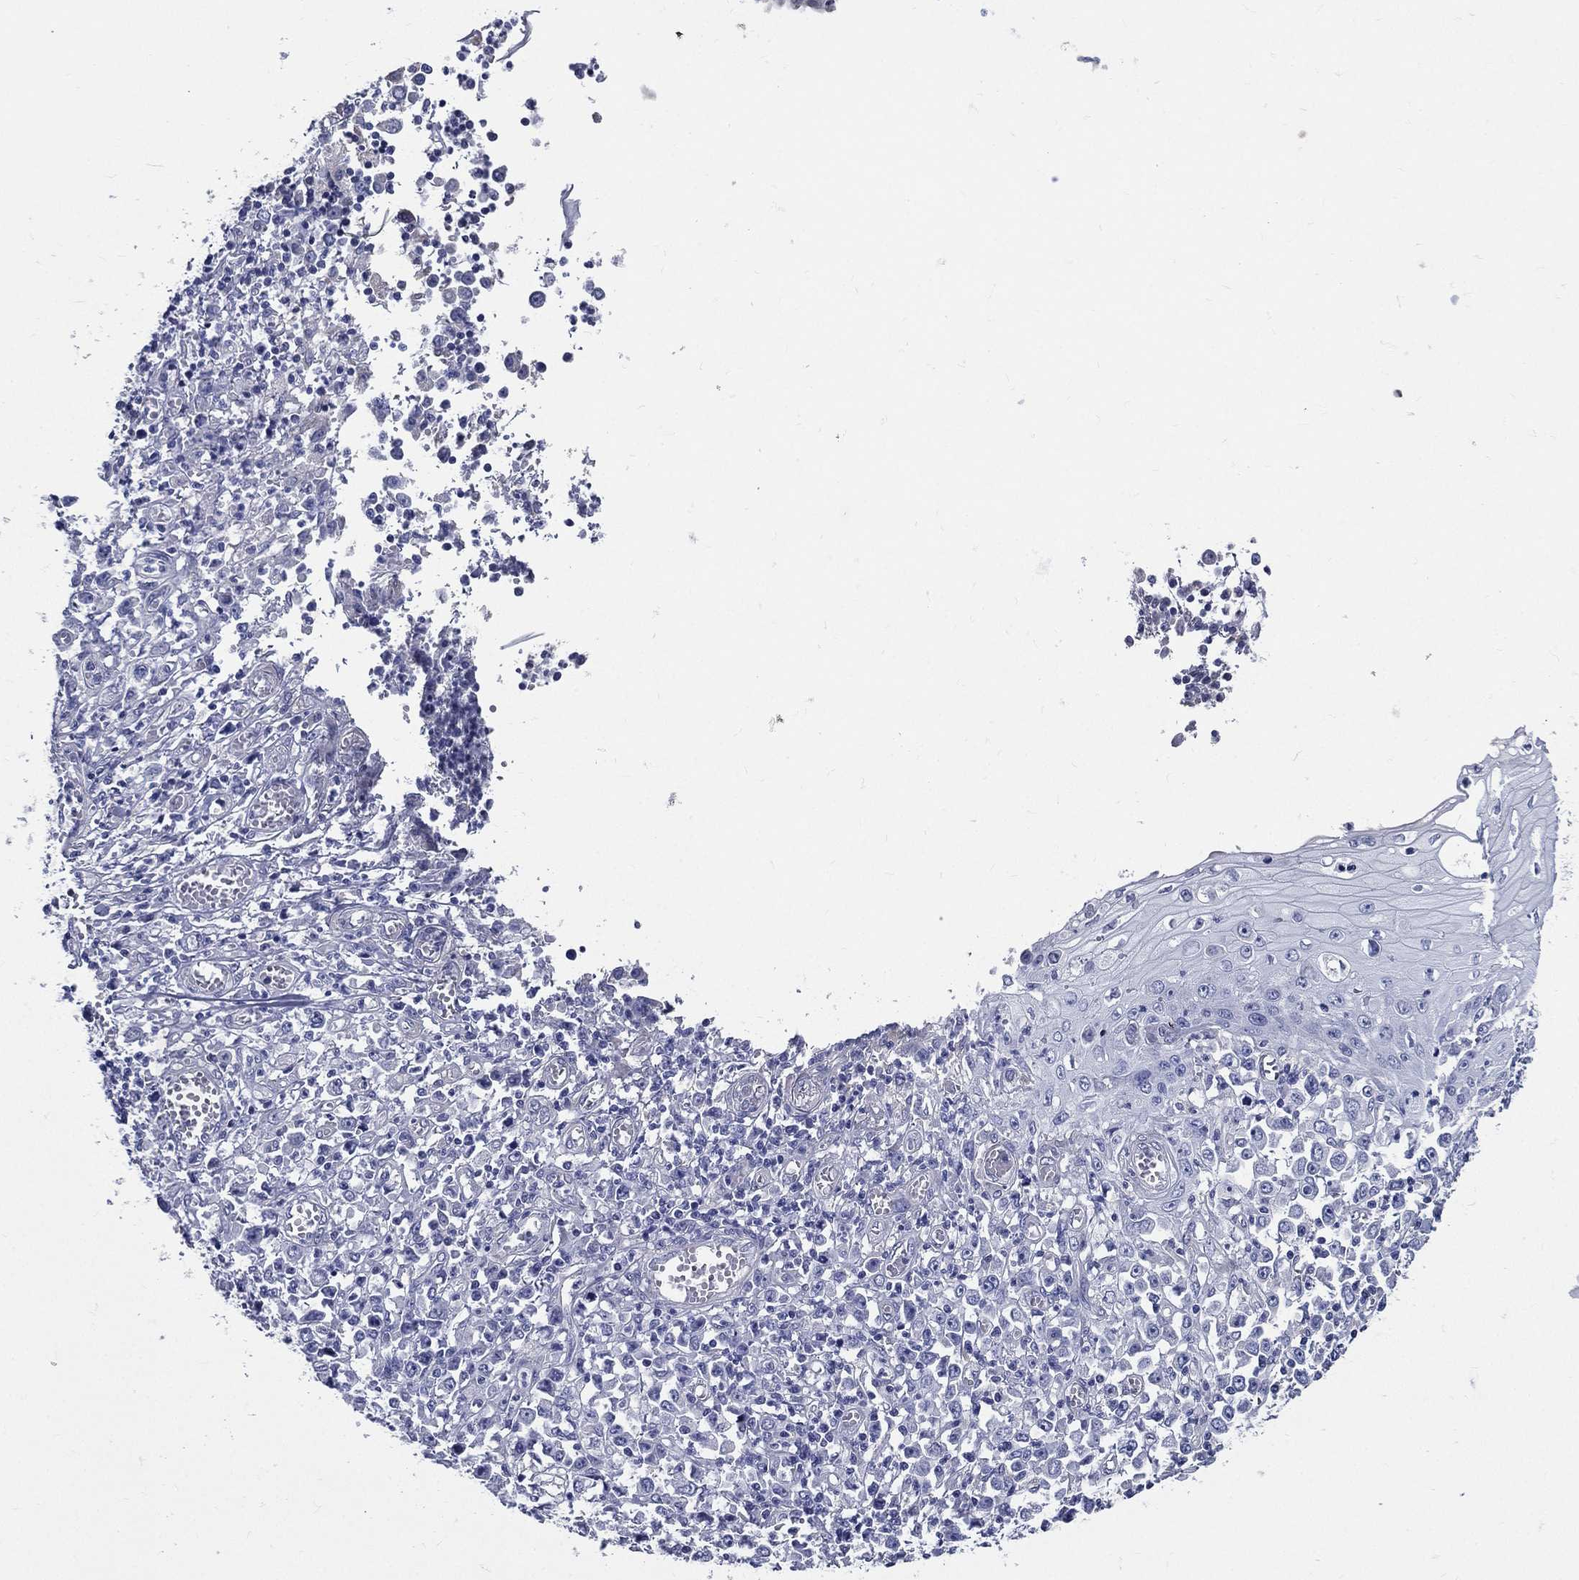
{"staining": {"intensity": "negative", "quantity": "none", "location": "none"}, "tissue": "stomach cancer", "cell_type": "Tumor cells", "image_type": "cancer", "snomed": [{"axis": "morphology", "description": "Adenocarcinoma, NOS"}, {"axis": "topography", "description": "Stomach, upper"}], "caption": "An IHC photomicrograph of stomach cancer is shown. There is no staining in tumor cells of stomach cancer. Brightfield microscopy of immunohistochemistry (IHC) stained with DAB (3,3'-diaminobenzidine) (brown) and hematoxylin (blue), captured at high magnification.", "gene": "DPYS", "patient": {"sex": "male", "age": 70}}